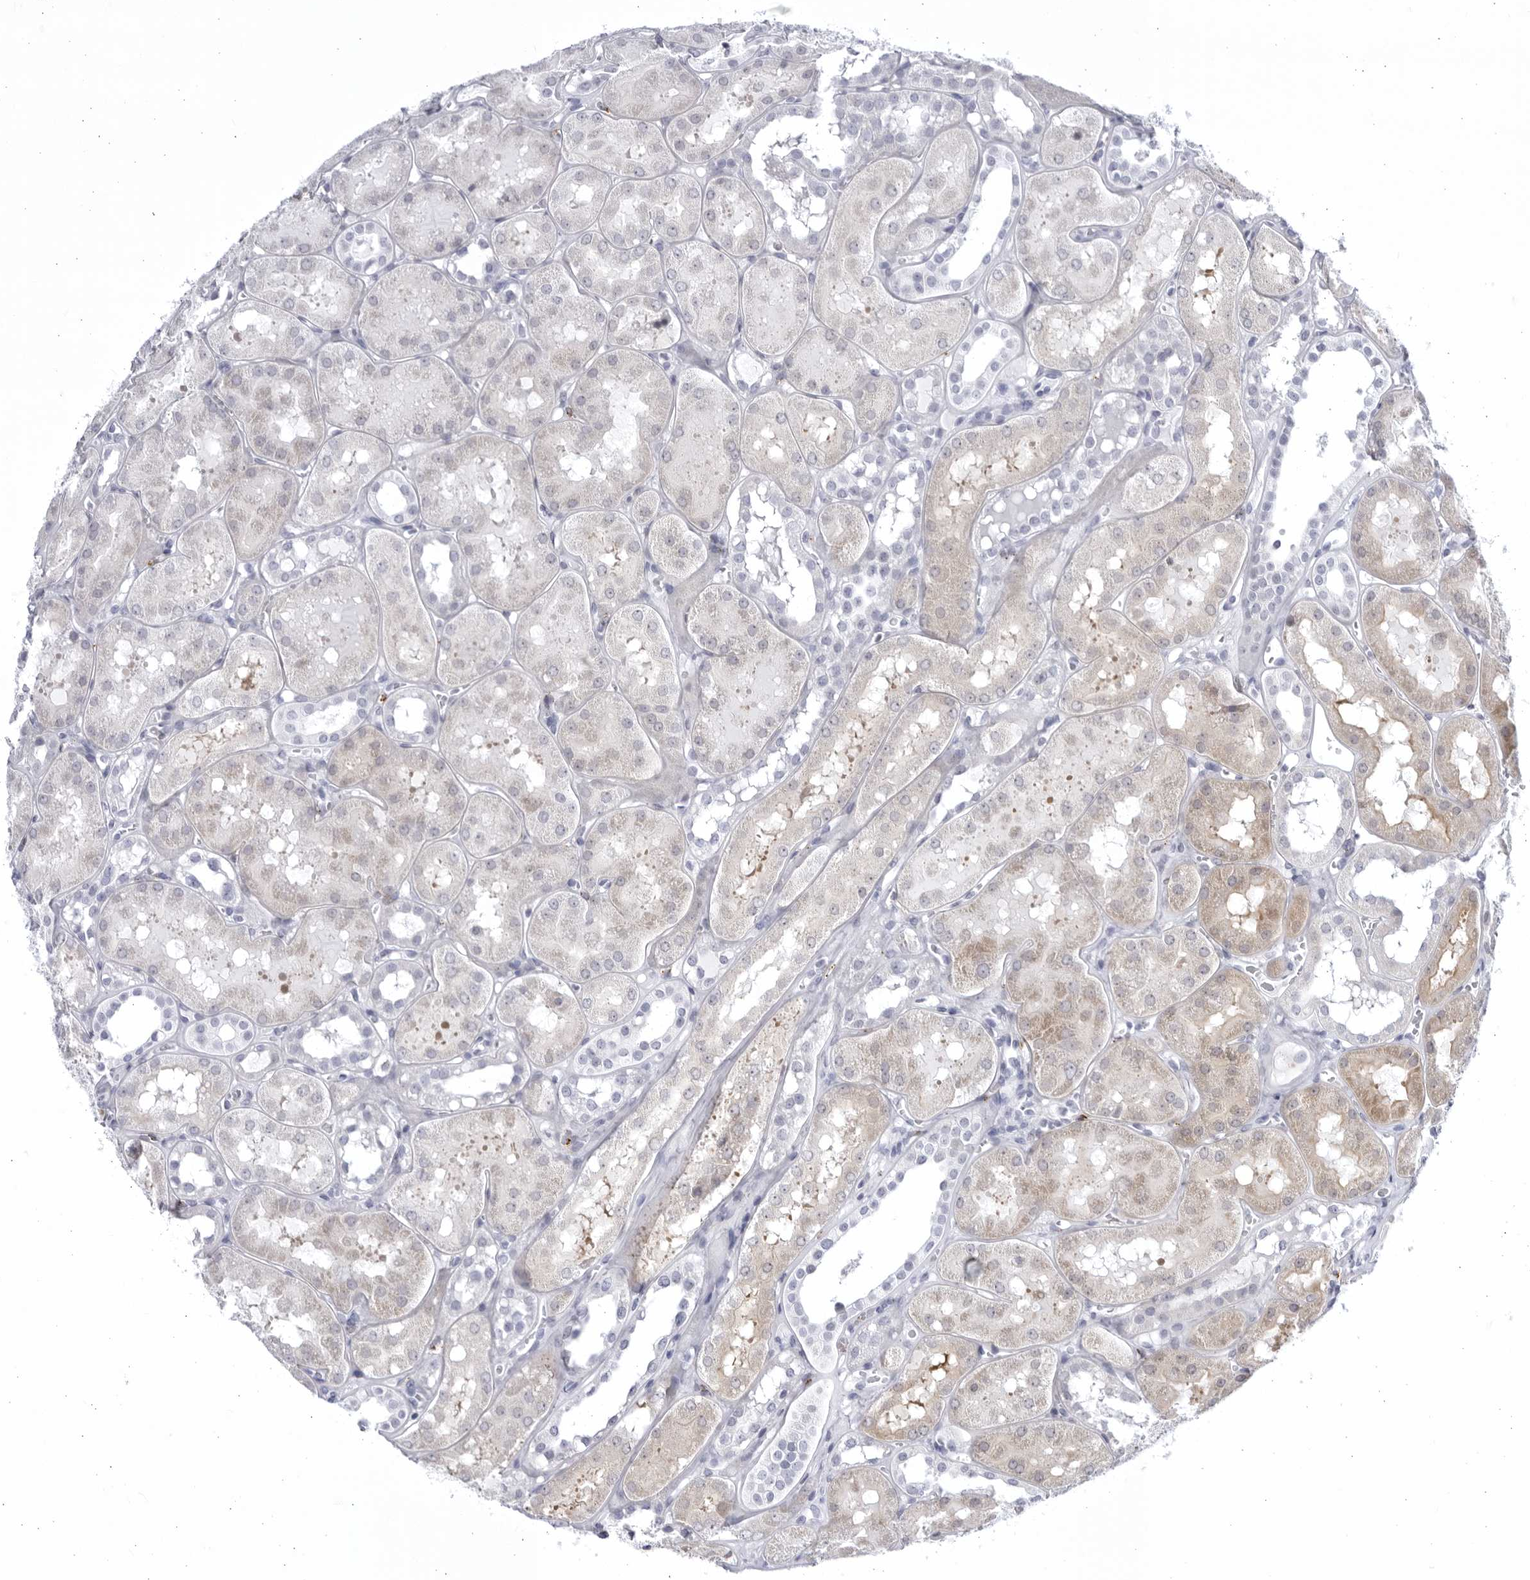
{"staining": {"intensity": "negative", "quantity": "none", "location": "none"}, "tissue": "kidney", "cell_type": "Cells in glomeruli", "image_type": "normal", "snomed": [{"axis": "morphology", "description": "Normal tissue, NOS"}, {"axis": "topography", "description": "Kidney"}, {"axis": "topography", "description": "Urinary bladder"}], "caption": "Immunohistochemical staining of unremarkable human kidney demonstrates no significant staining in cells in glomeruli.", "gene": "CCDC181", "patient": {"sex": "male", "age": 16}}